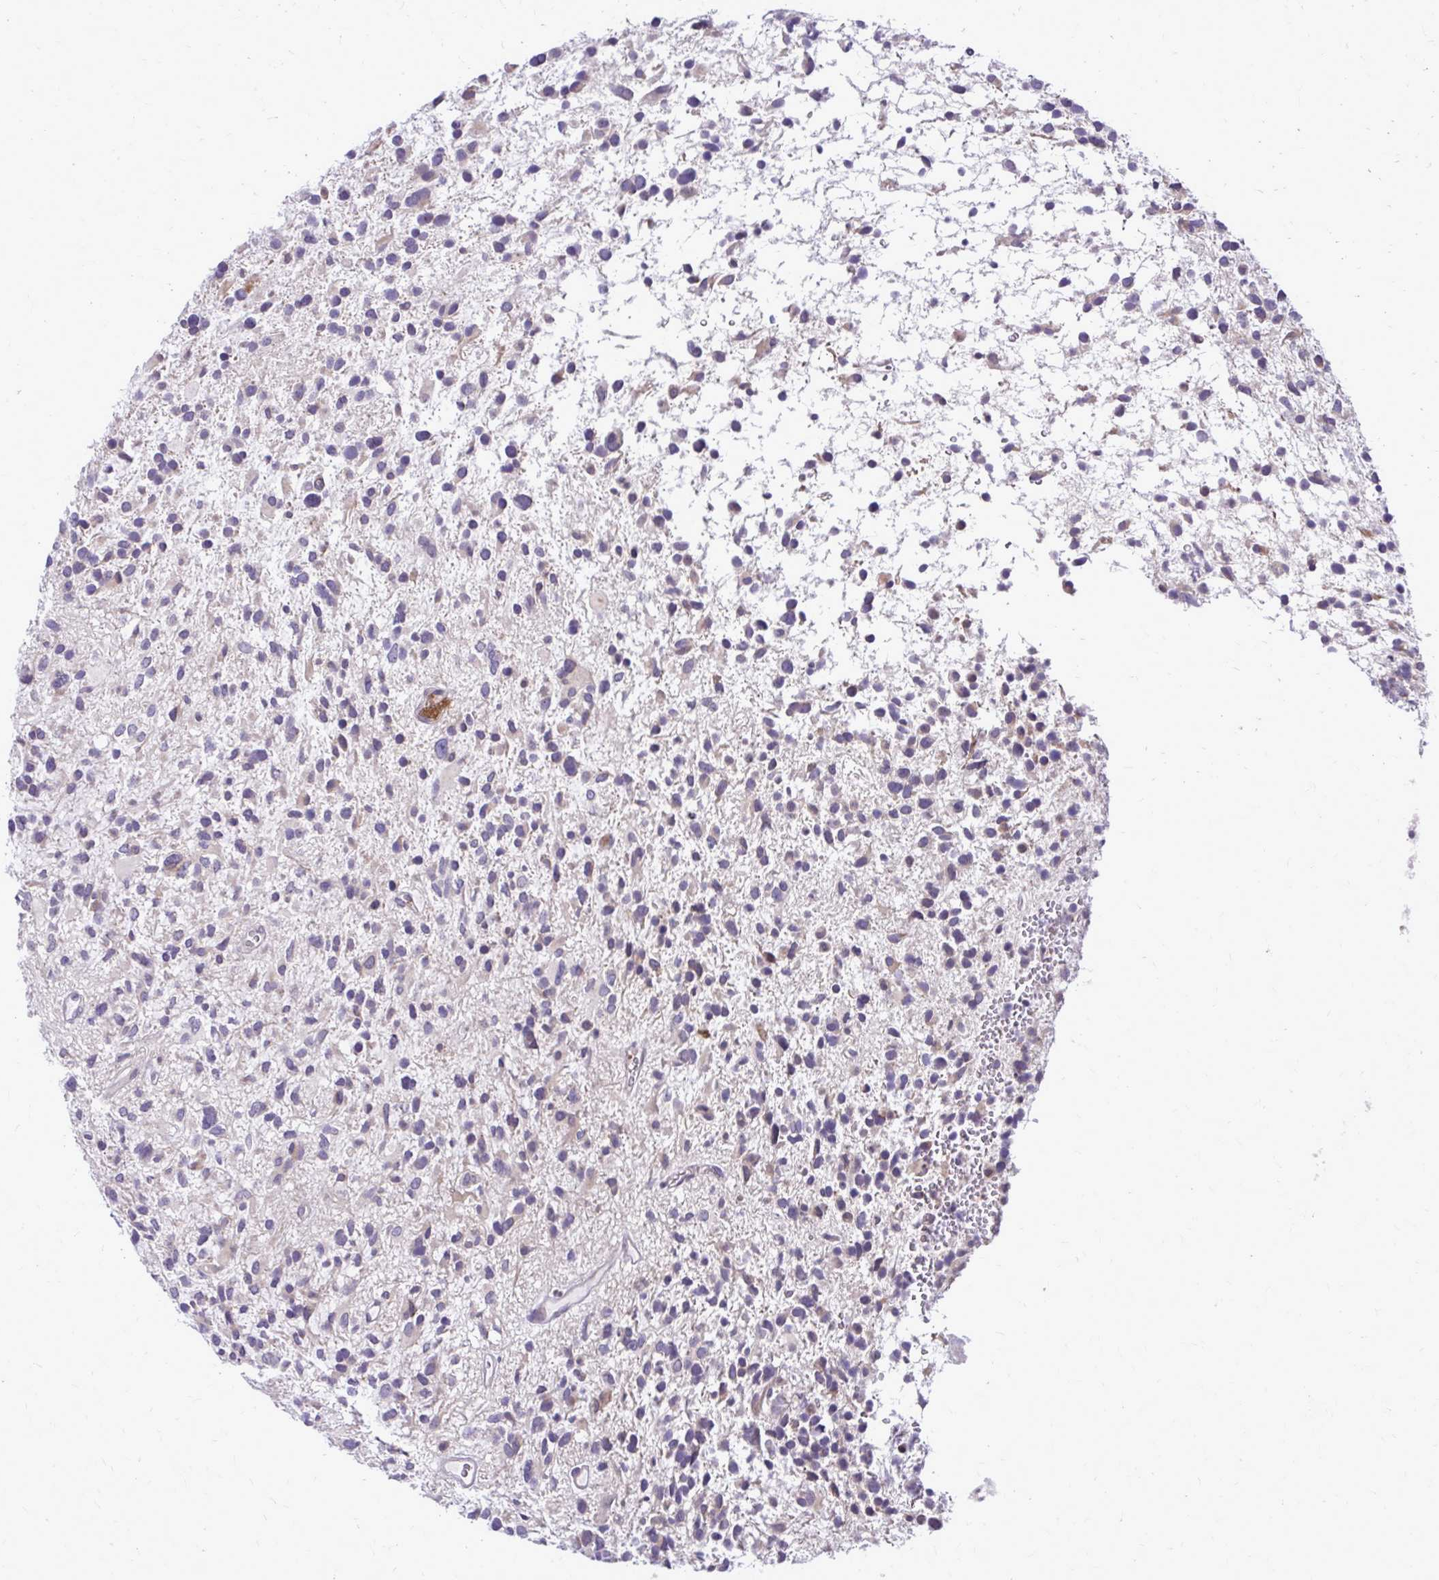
{"staining": {"intensity": "negative", "quantity": "none", "location": "none"}, "tissue": "glioma", "cell_type": "Tumor cells", "image_type": "cancer", "snomed": [{"axis": "morphology", "description": "Glioma, malignant, High grade"}, {"axis": "topography", "description": "Brain"}], "caption": "Tumor cells are negative for brown protein staining in malignant glioma (high-grade).", "gene": "DPY19L1", "patient": {"sex": "female", "age": 11}}